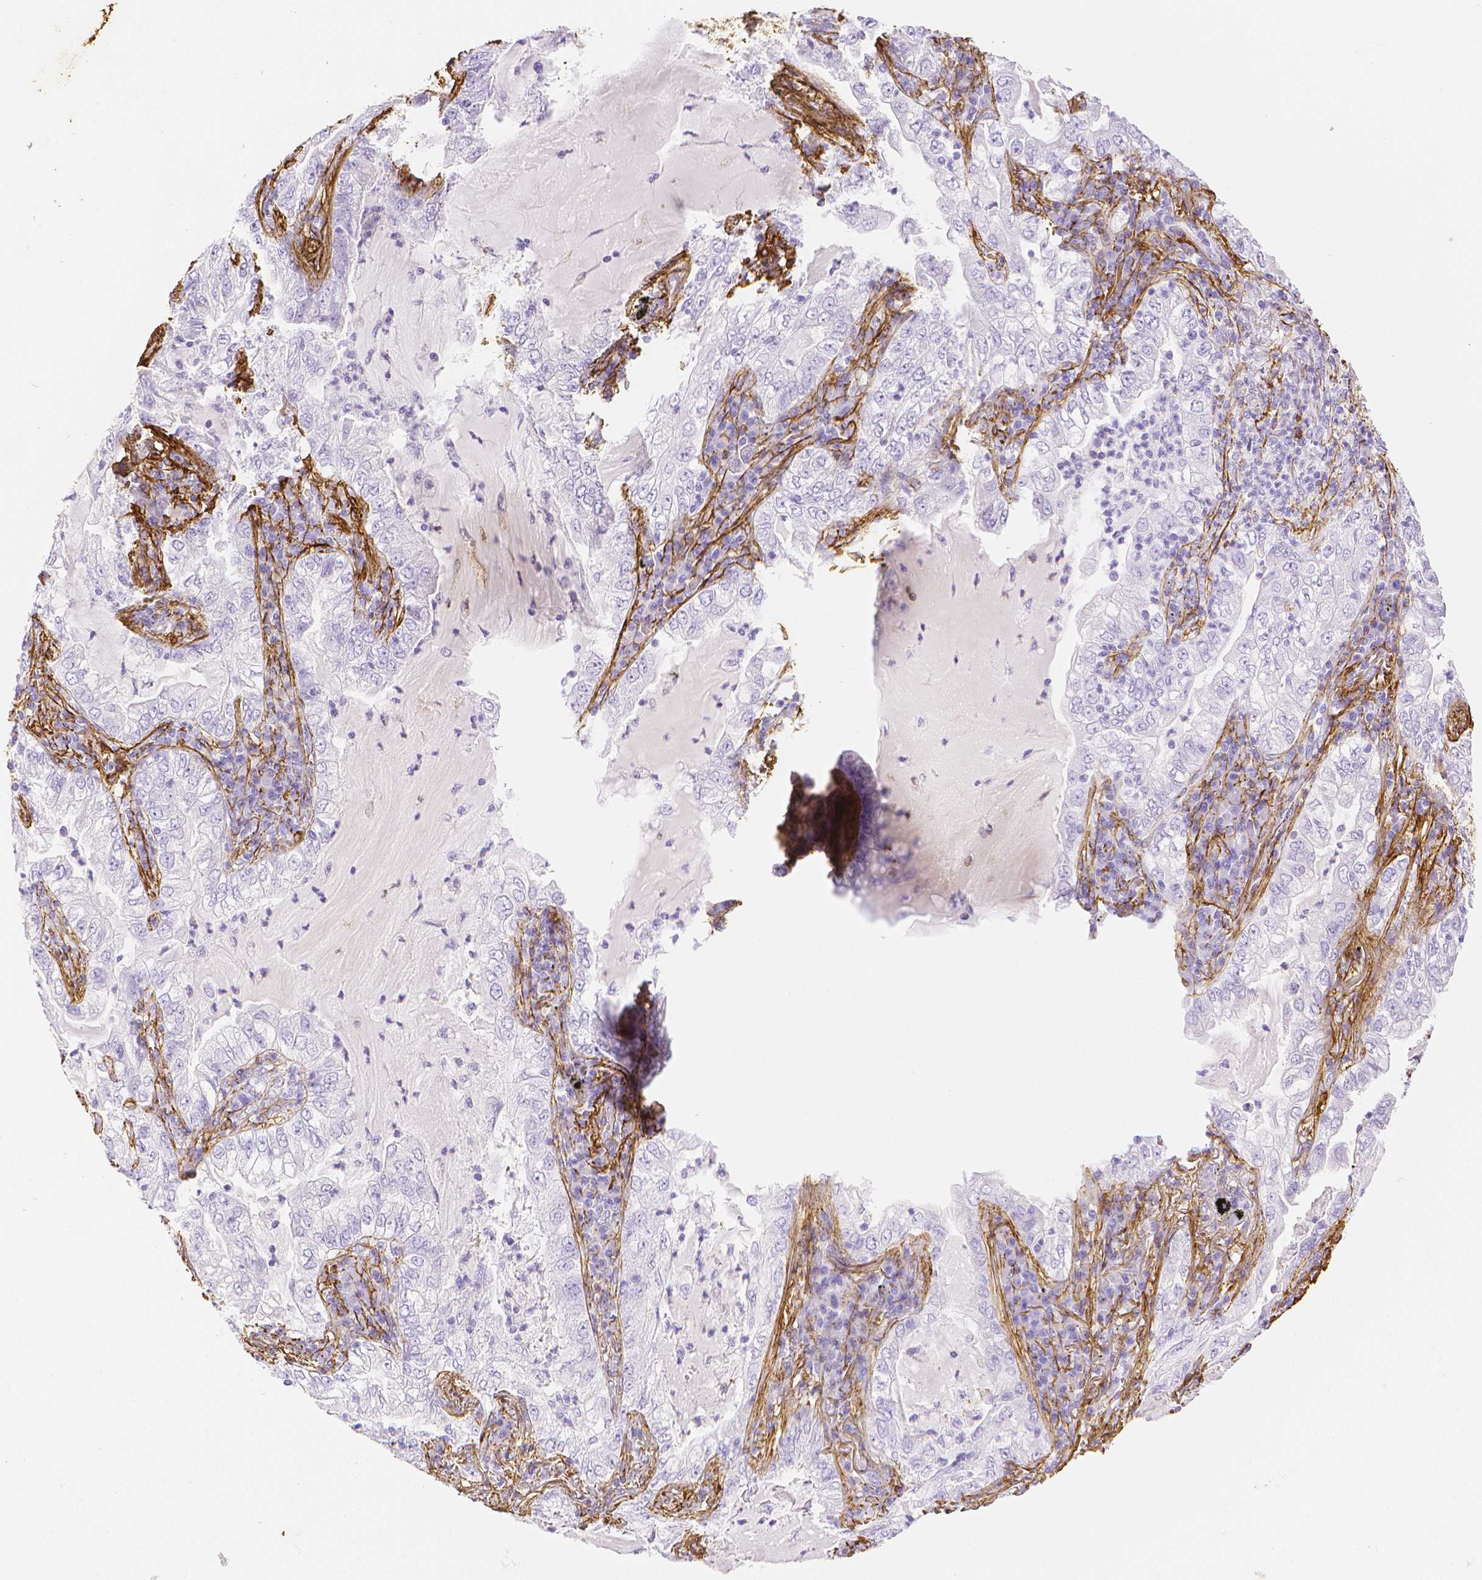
{"staining": {"intensity": "negative", "quantity": "none", "location": "none"}, "tissue": "lung cancer", "cell_type": "Tumor cells", "image_type": "cancer", "snomed": [{"axis": "morphology", "description": "Adenocarcinoma, NOS"}, {"axis": "topography", "description": "Lung"}], "caption": "This image is of lung adenocarcinoma stained with immunohistochemistry to label a protein in brown with the nuclei are counter-stained blue. There is no staining in tumor cells.", "gene": "FBN1", "patient": {"sex": "female", "age": 73}}